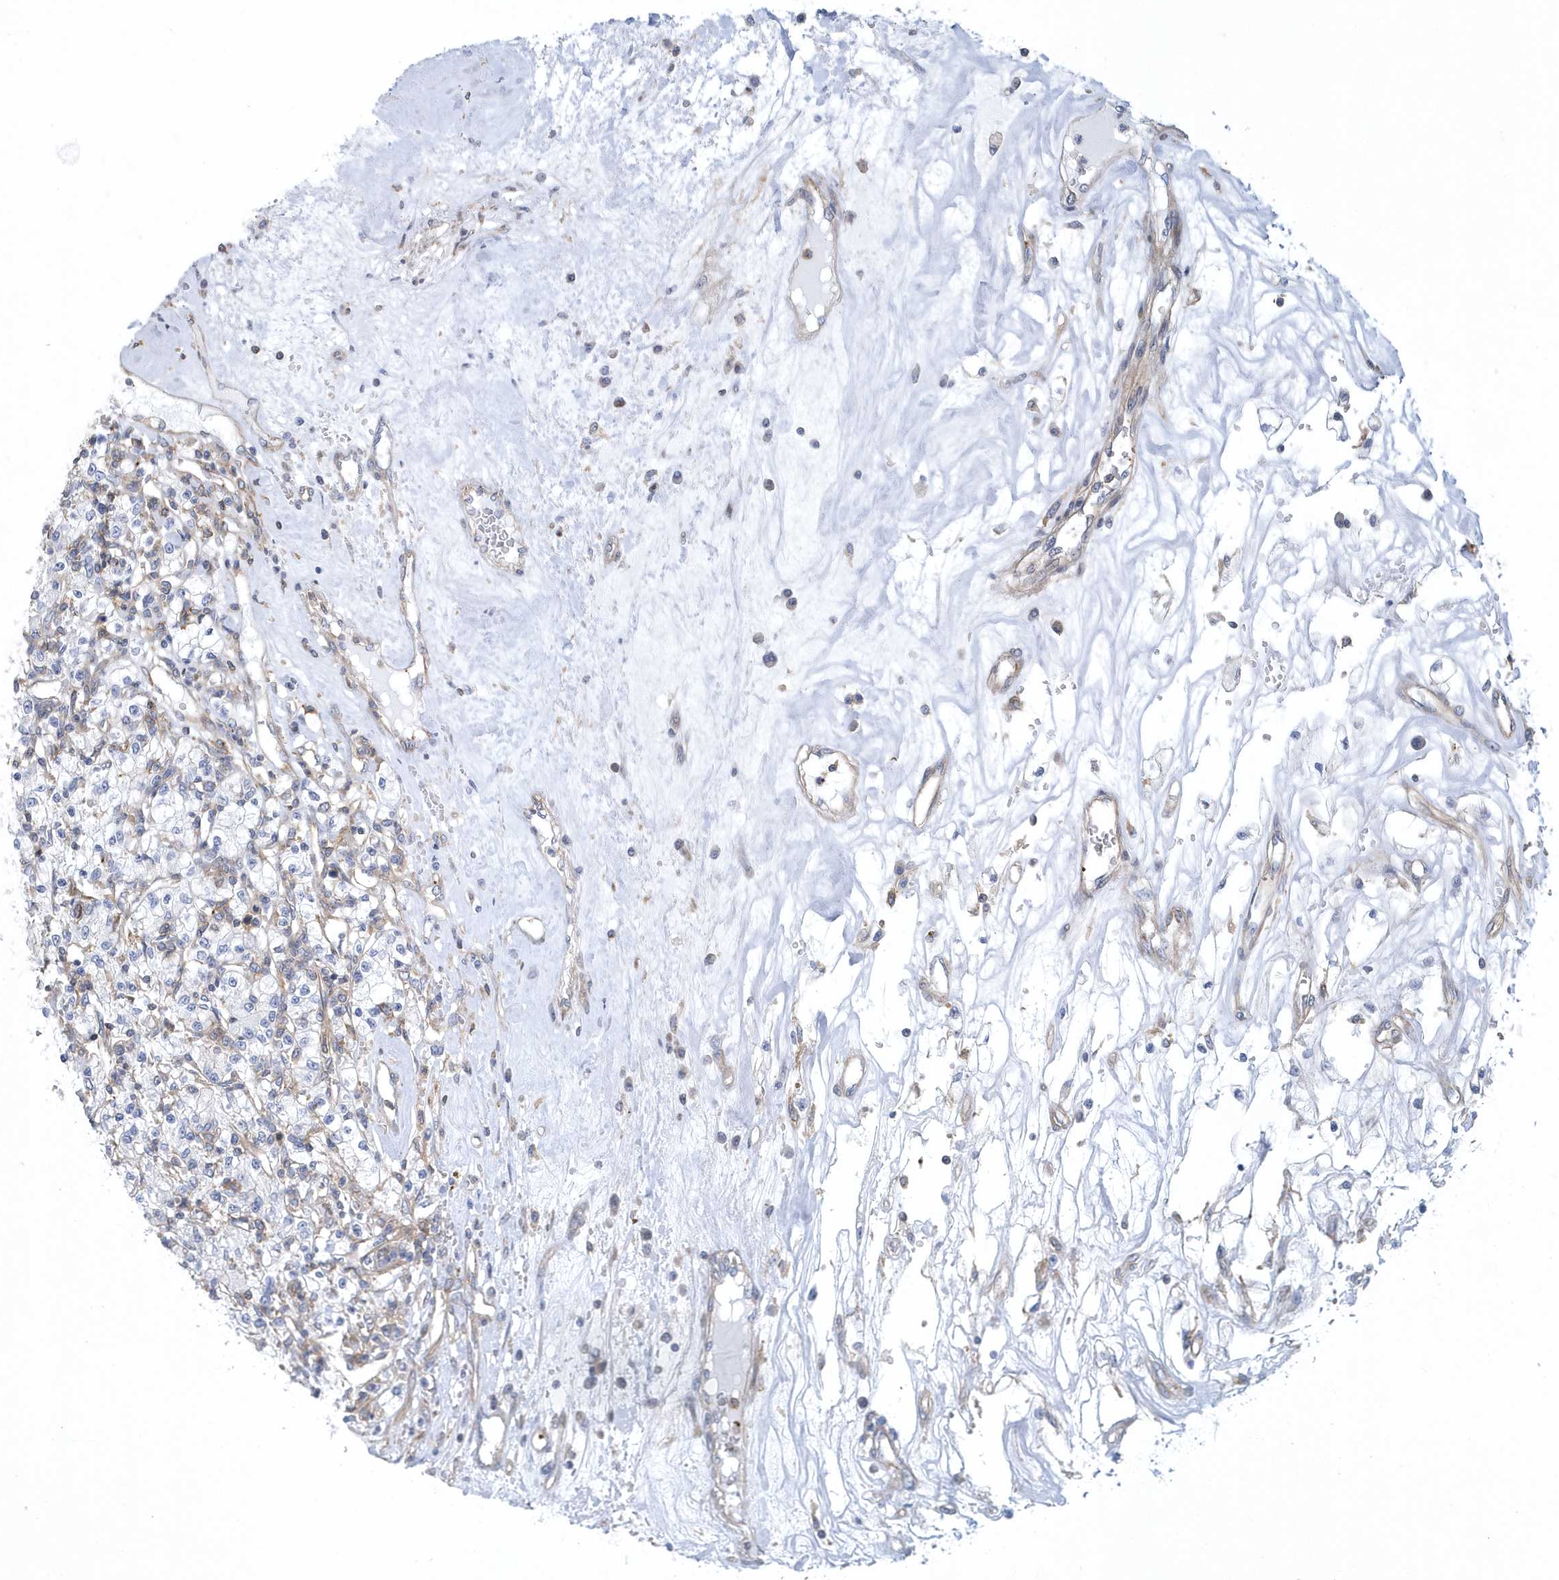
{"staining": {"intensity": "negative", "quantity": "none", "location": "none"}, "tissue": "renal cancer", "cell_type": "Tumor cells", "image_type": "cancer", "snomed": [{"axis": "morphology", "description": "Adenocarcinoma, NOS"}, {"axis": "topography", "description": "Kidney"}], "caption": "Histopathology image shows no significant protein expression in tumor cells of renal cancer (adenocarcinoma).", "gene": "ARAP2", "patient": {"sex": "female", "age": 59}}